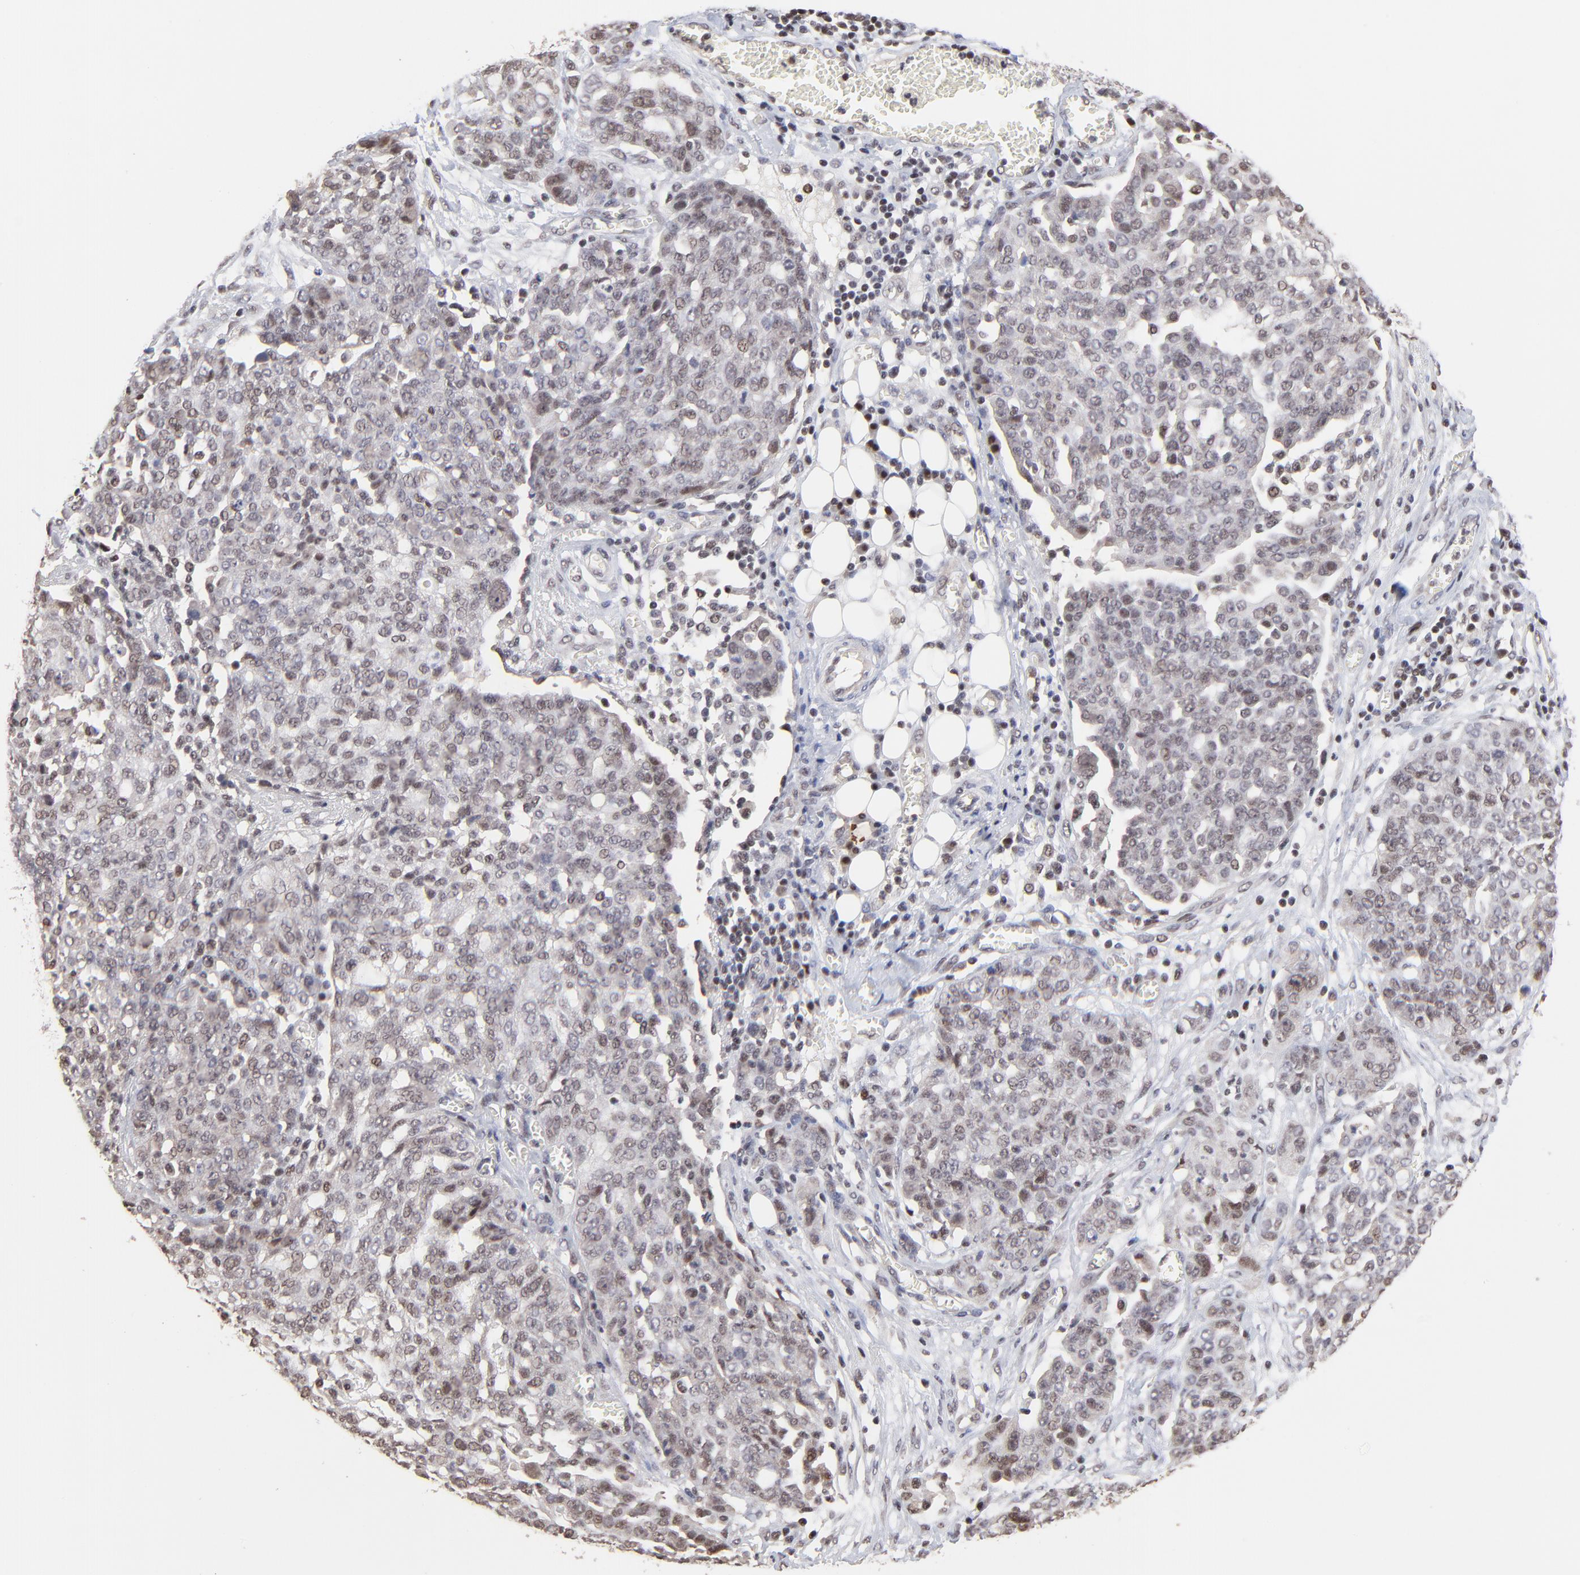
{"staining": {"intensity": "weak", "quantity": "25%-75%", "location": "nuclear"}, "tissue": "ovarian cancer", "cell_type": "Tumor cells", "image_type": "cancer", "snomed": [{"axis": "morphology", "description": "Cystadenocarcinoma, serous, NOS"}, {"axis": "topography", "description": "Soft tissue"}, {"axis": "topography", "description": "Ovary"}], "caption": "Human ovarian cancer stained with a brown dye reveals weak nuclear positive expression in approximately 25%-75% of tumor cells.", "gene": "DSN1", "patient": {"sex": "female", "age": 57}}